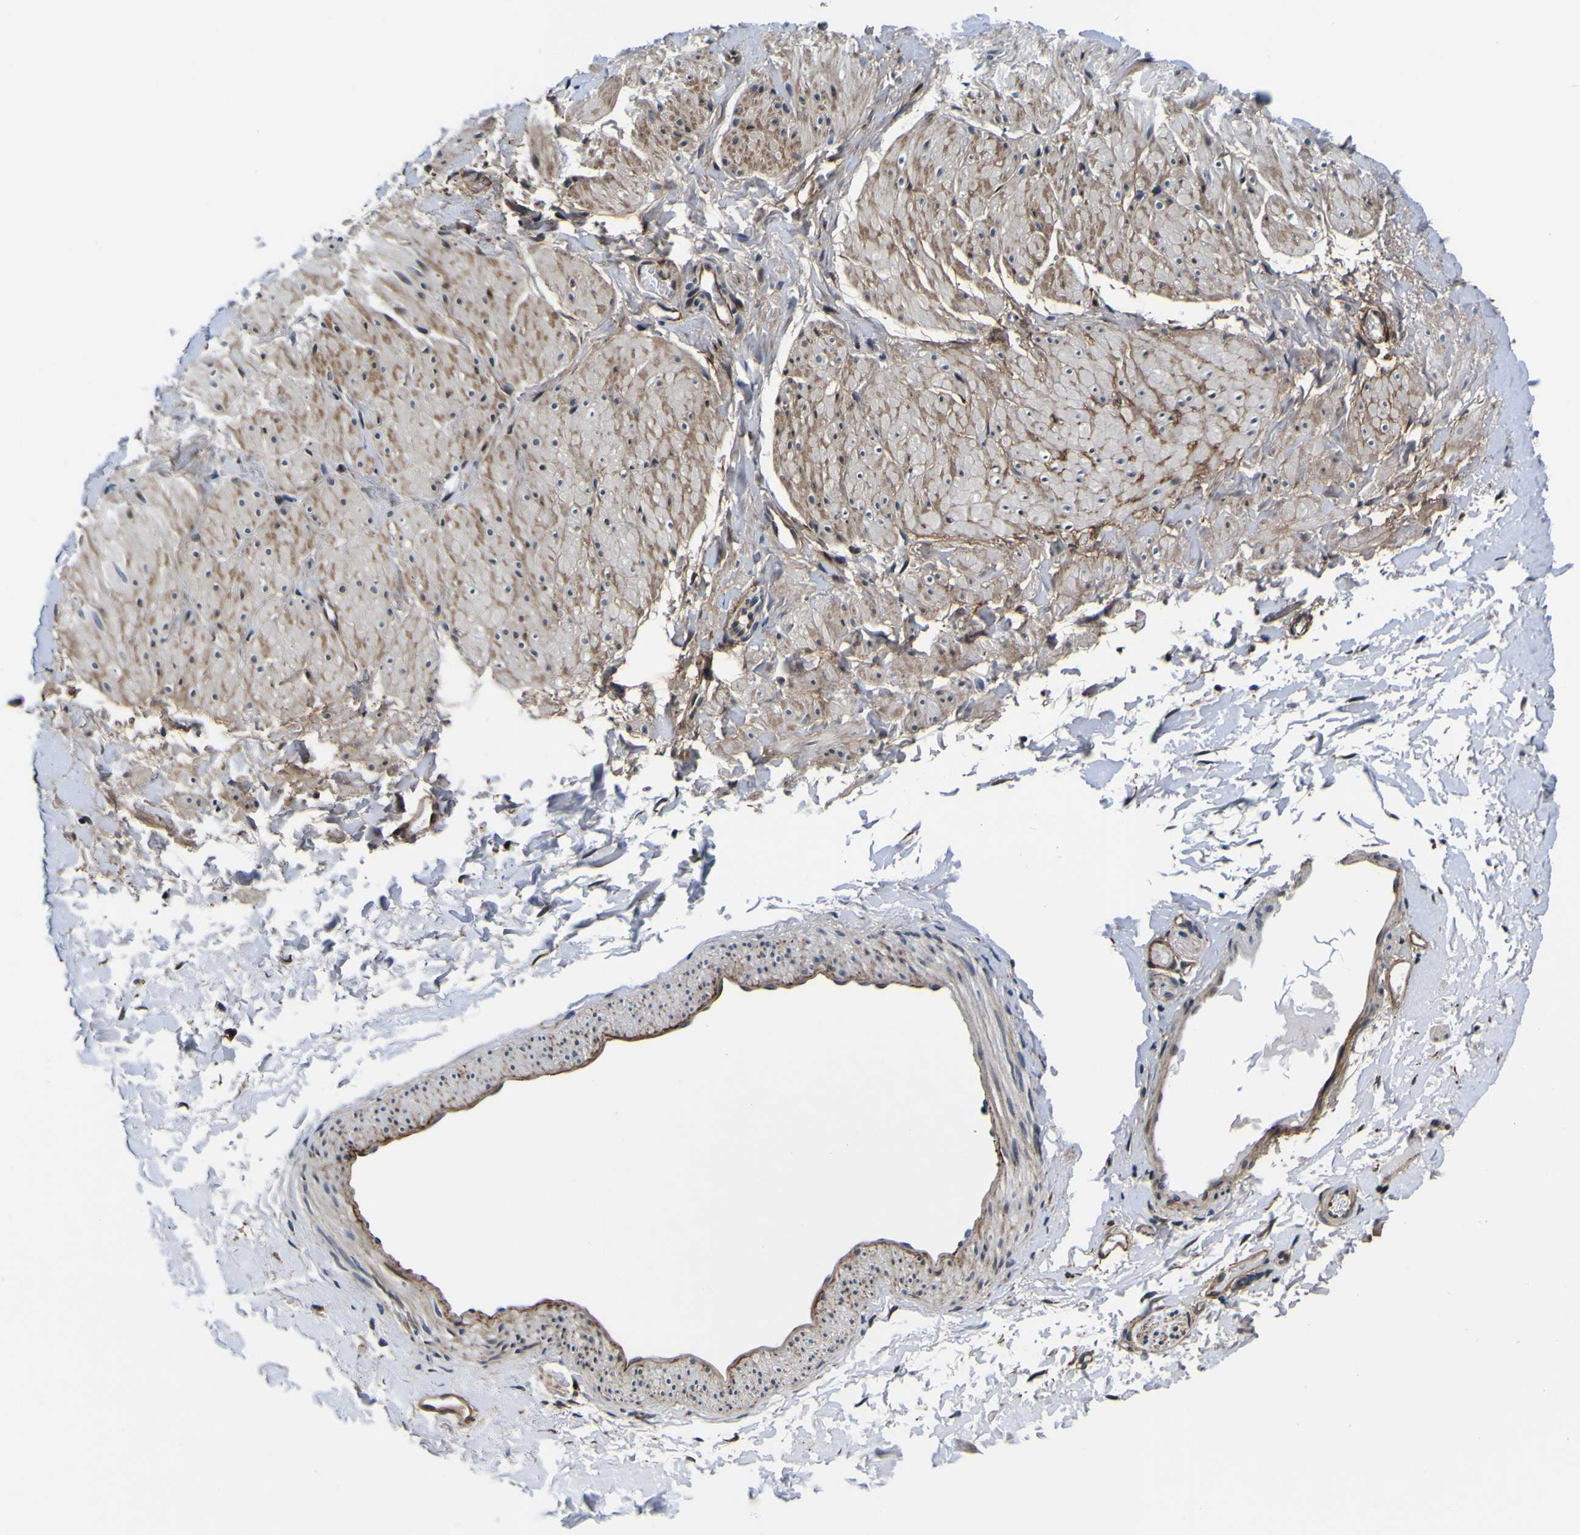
{"staining": {"intensity": "weak", "quantity": ">75%", "location": "cytoplasmic/membranous"}, "tissue": "smooth muscle", "cell_type": "Smooth muscle cells", "image_type": "normal", "snomed": [{"axis": "morphology", "description": "Normal tissue, NOS"}, {"axis": "topography", "description": "Smooth muscle"}], "caption": "Approximately >75% of smooth muscle cells in unremarkable human smooth muscle demonstrate weak cytoplasmic/membranous protein positivity as visualized by brown immunohistochemical staining.", "gene": "POSTN", "patient": {"sex": "male", "age": 16}}